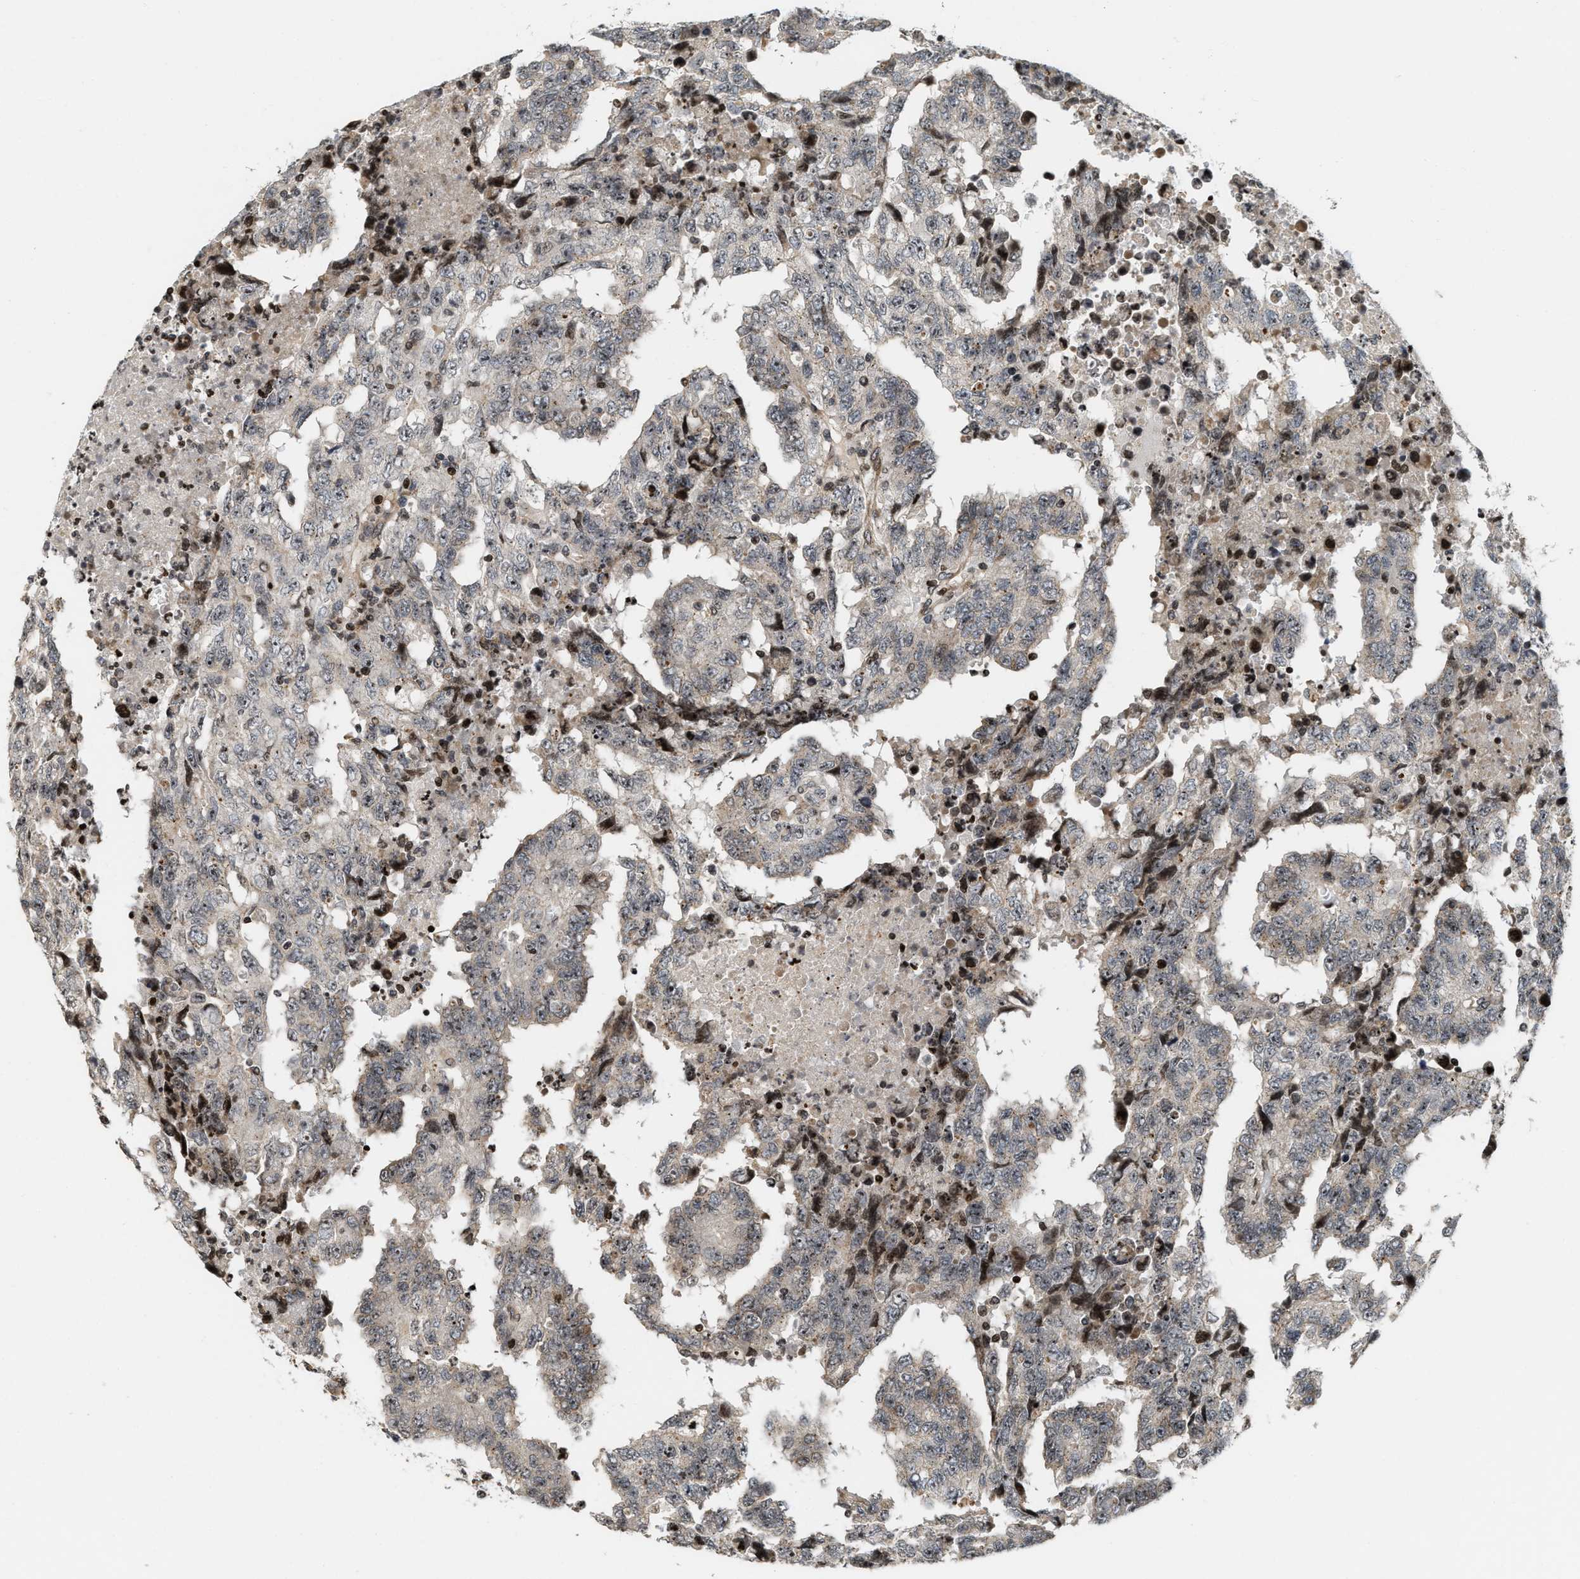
{"staining": {"intensity": "weak", "quantity": "25%-75%", "location": "cytoplasmic/membranous"}, "tissue": "testis cancer", "cell_type": "Tumor cells", "image_type": "cancer", "snomed": [{"axis": "morphology", "description": "Necrosis, NOS"}, {"axis": "morphology", "description": "Carcinoma, Embryonal, NOS"}, {"axis": "topography", "description": "Testis"}], "caption": "Weak cytoplasmic/membranous protein staining is identified in about 25%-75% of tumor cells in embryonal carcinoma (testis).", "gene": "PDZD2", "patient": {"sex": "male", "age": 19}}